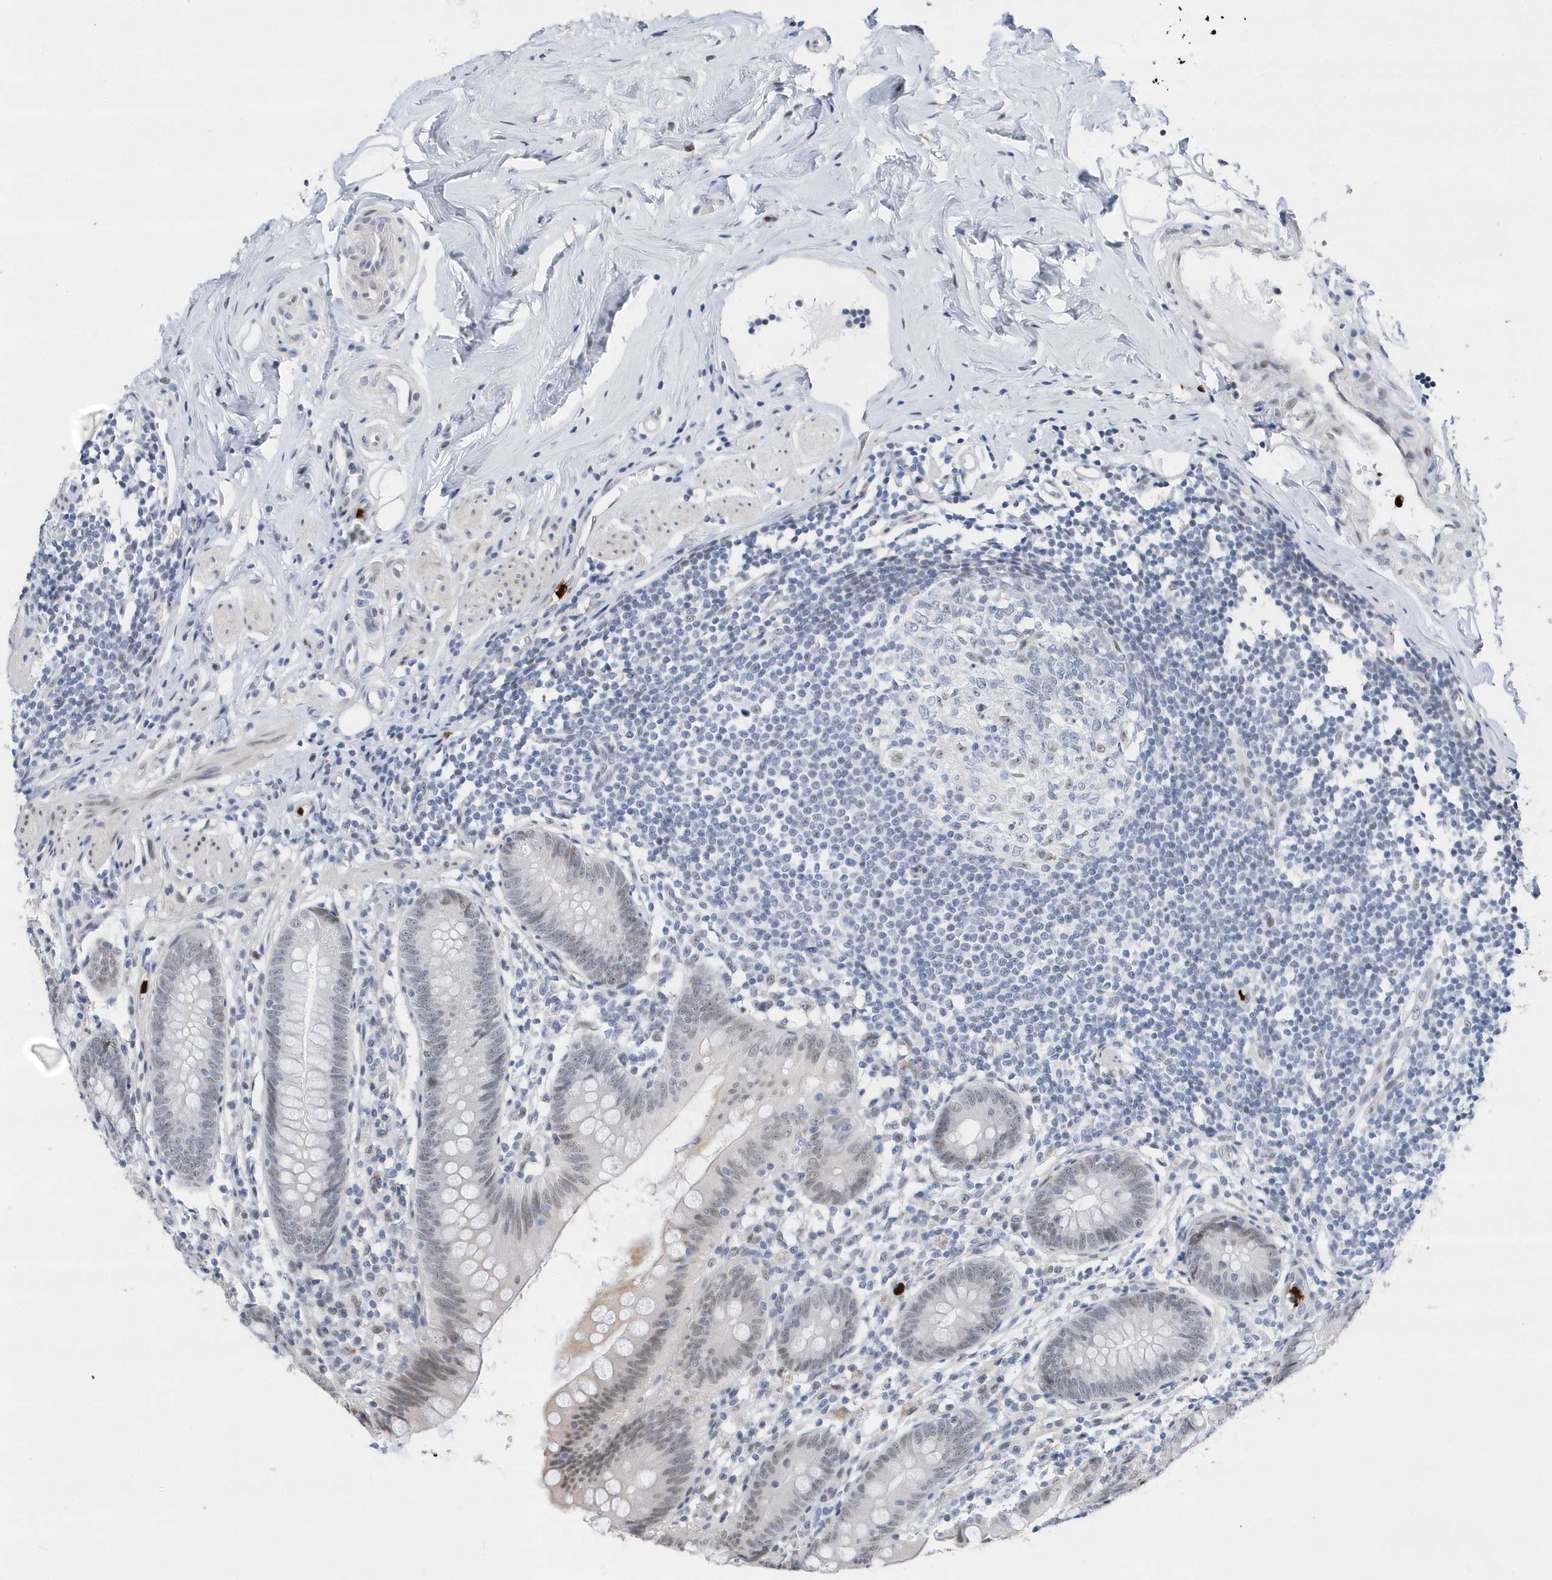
{"staining": {"intensity": "moderate", "quantity": "<25%", "location": "nuclear"}, "tissue": "appendix", "cell_type": "Glandular cells", "image_type": "normal", "snomed": [{"axis": "morphology", "description": "Normal tissue, NOS"}, {"axis": "topography", "description": "Appendix"}], "caption": "There is low levels of moderate nuclear positivity in glandular cells of unremarkable appendix, as demonstrated by immunohistochemical staining (brown color).", "gene": "RPP30", "patient": {"sex": "female", "age": 62}}